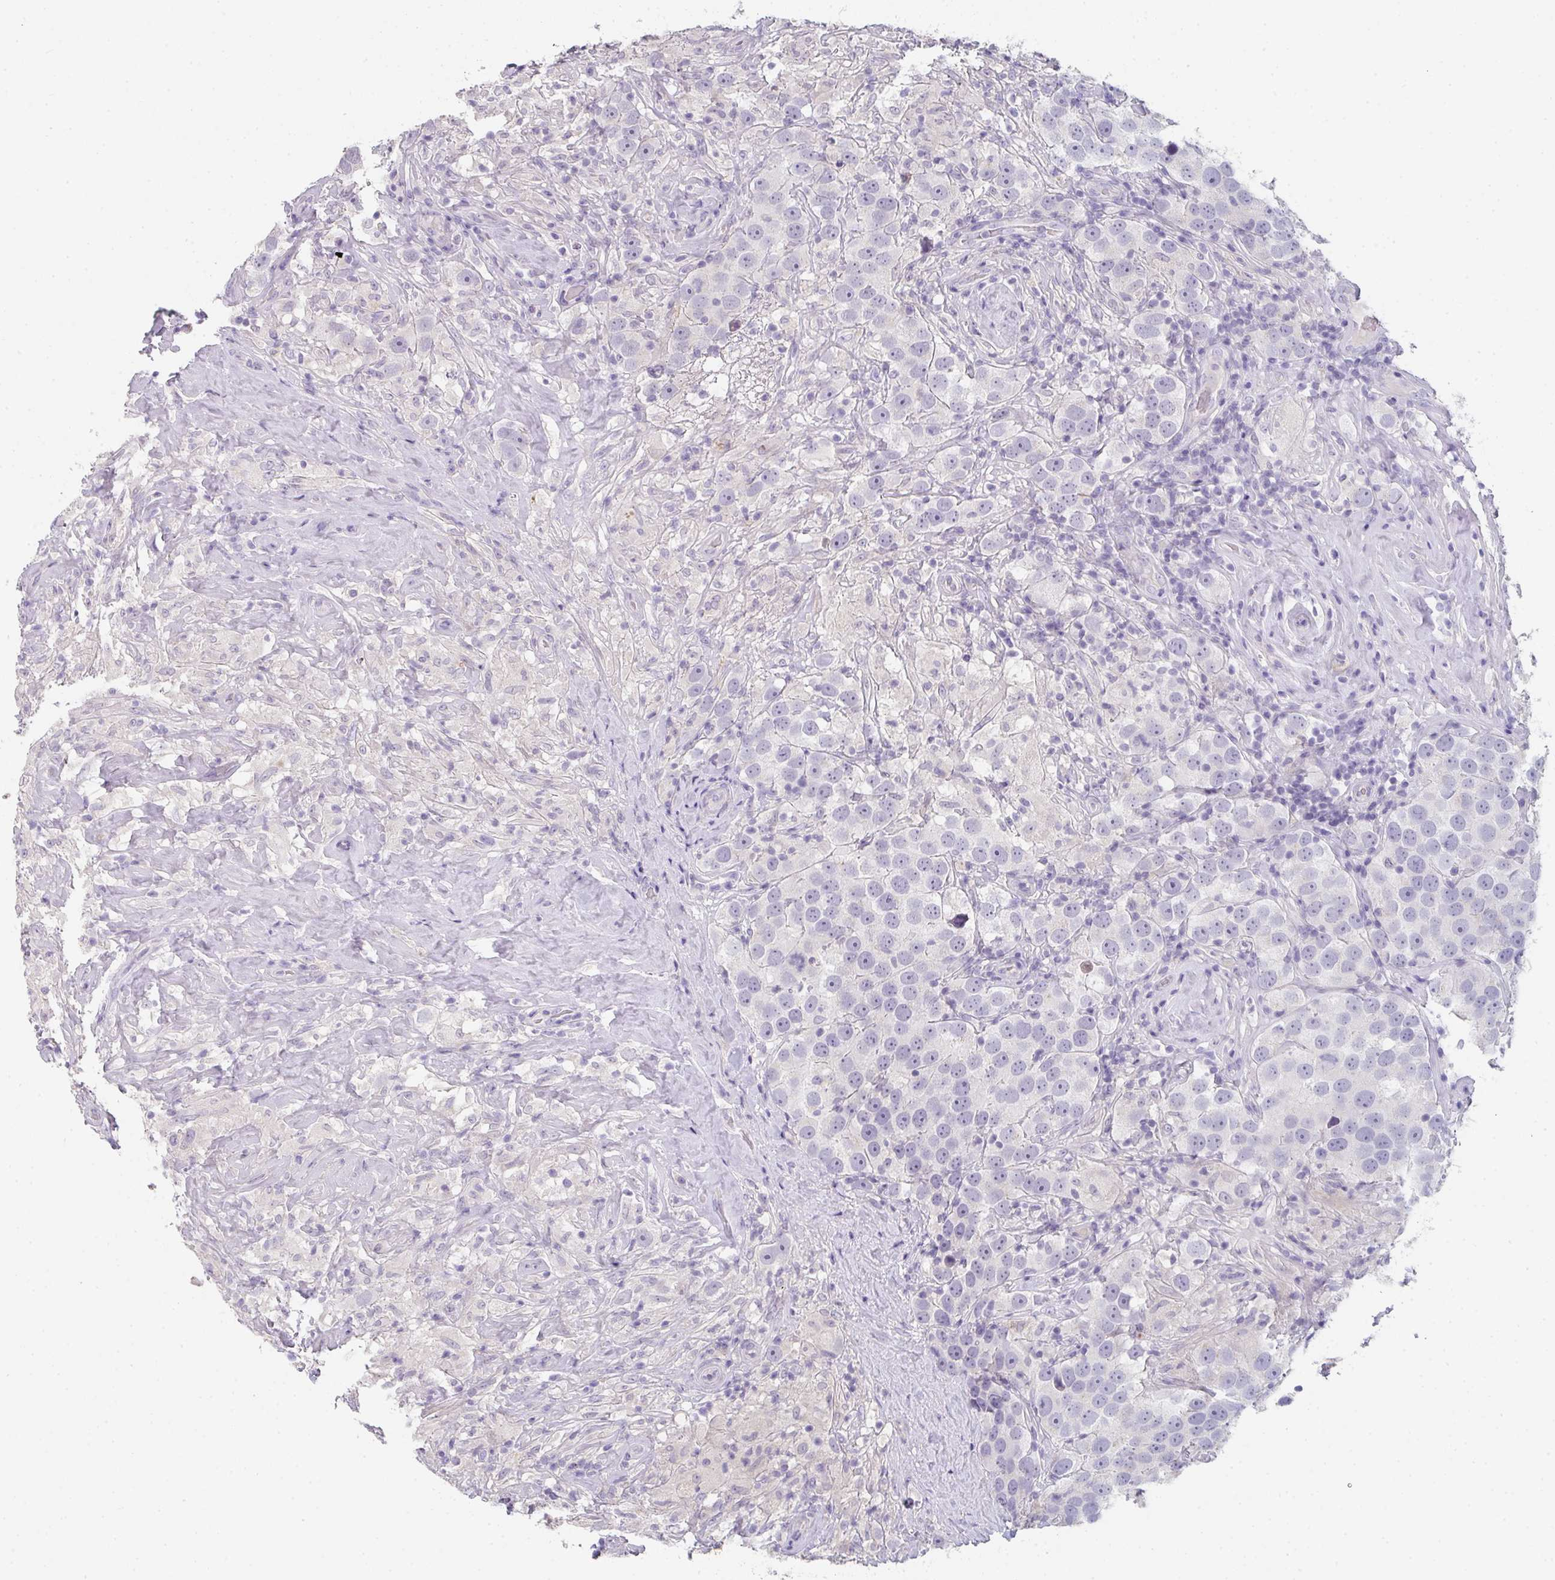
{"staining": {"intensity": "negative", "quantity": "none", "location": "none"}, "tissue": "testis cancer", "cell_type": "Tumor cells", "image_type": "cancer", "snomed": [{"axis": "morphology", "description": "Seminoma, NOS"}, {"axis": "topography", "description": "Testis"}], "caption": "Micrograph shows no significant protein staining in tumor cells of testis cancer (seminoma).", "gene": "C1QTNF8", "patient": {"sex": "male", "age": 49}}